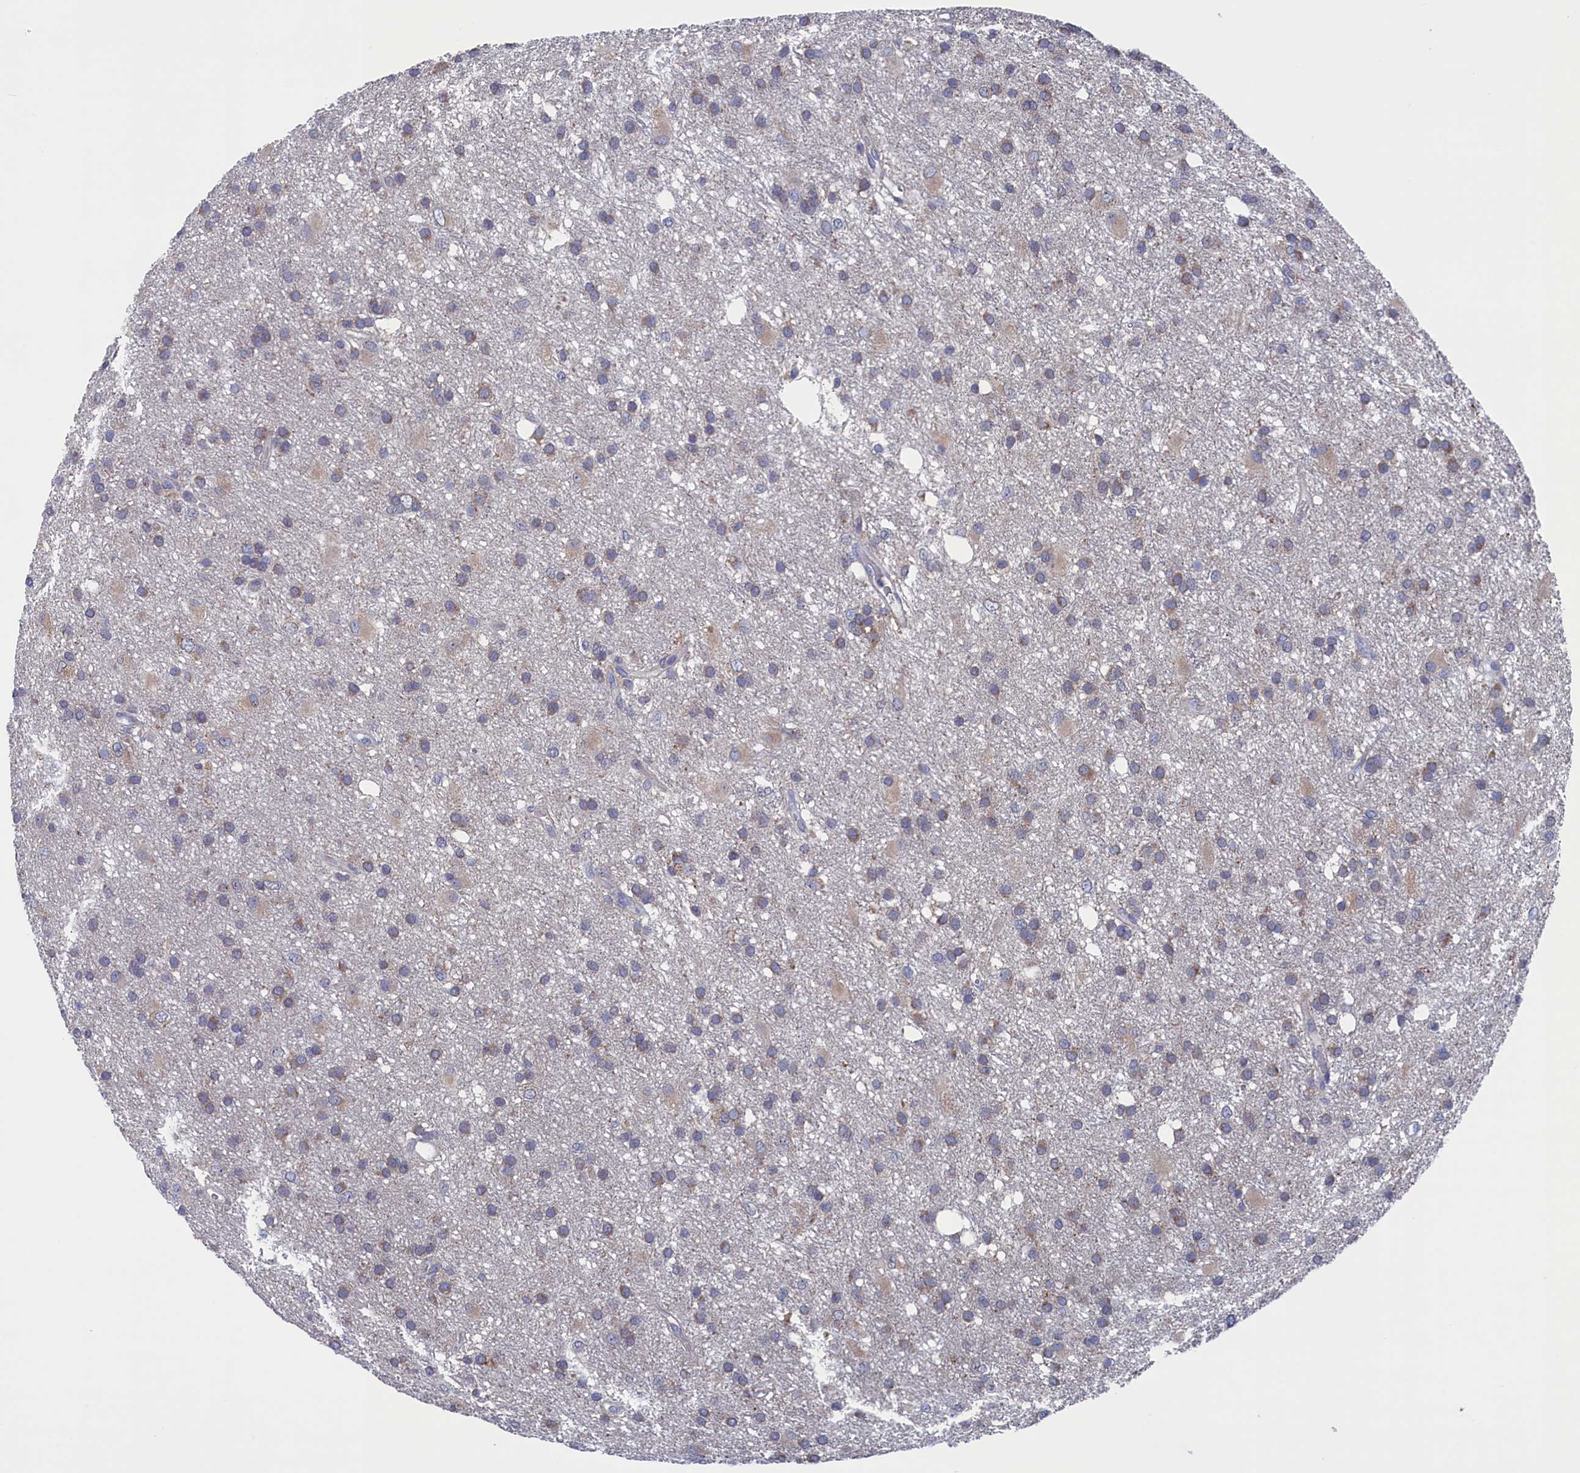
{"staining": {"intensity": "weak", "quantity": "25%-75%", "location": "cytoplasmic/membranous"}, "tissue": "glioma", "cell_type": "Tumor cells", "image_type": "cancer", "snomed": [{"axis": "morphology", "description": "Glioma, malignant, High grade"}, {"axis": "topography", "description": "Brain"}], "caption": "This histopathology image demonstrates immunohistochemistry staining of high-grade glioma (malignant), with low weak cytoplasmic/membranous staining in about 25%-75% of tumor cells.", "gene": "SPATA13", "patient": {"sex": "male", "age": 77}}